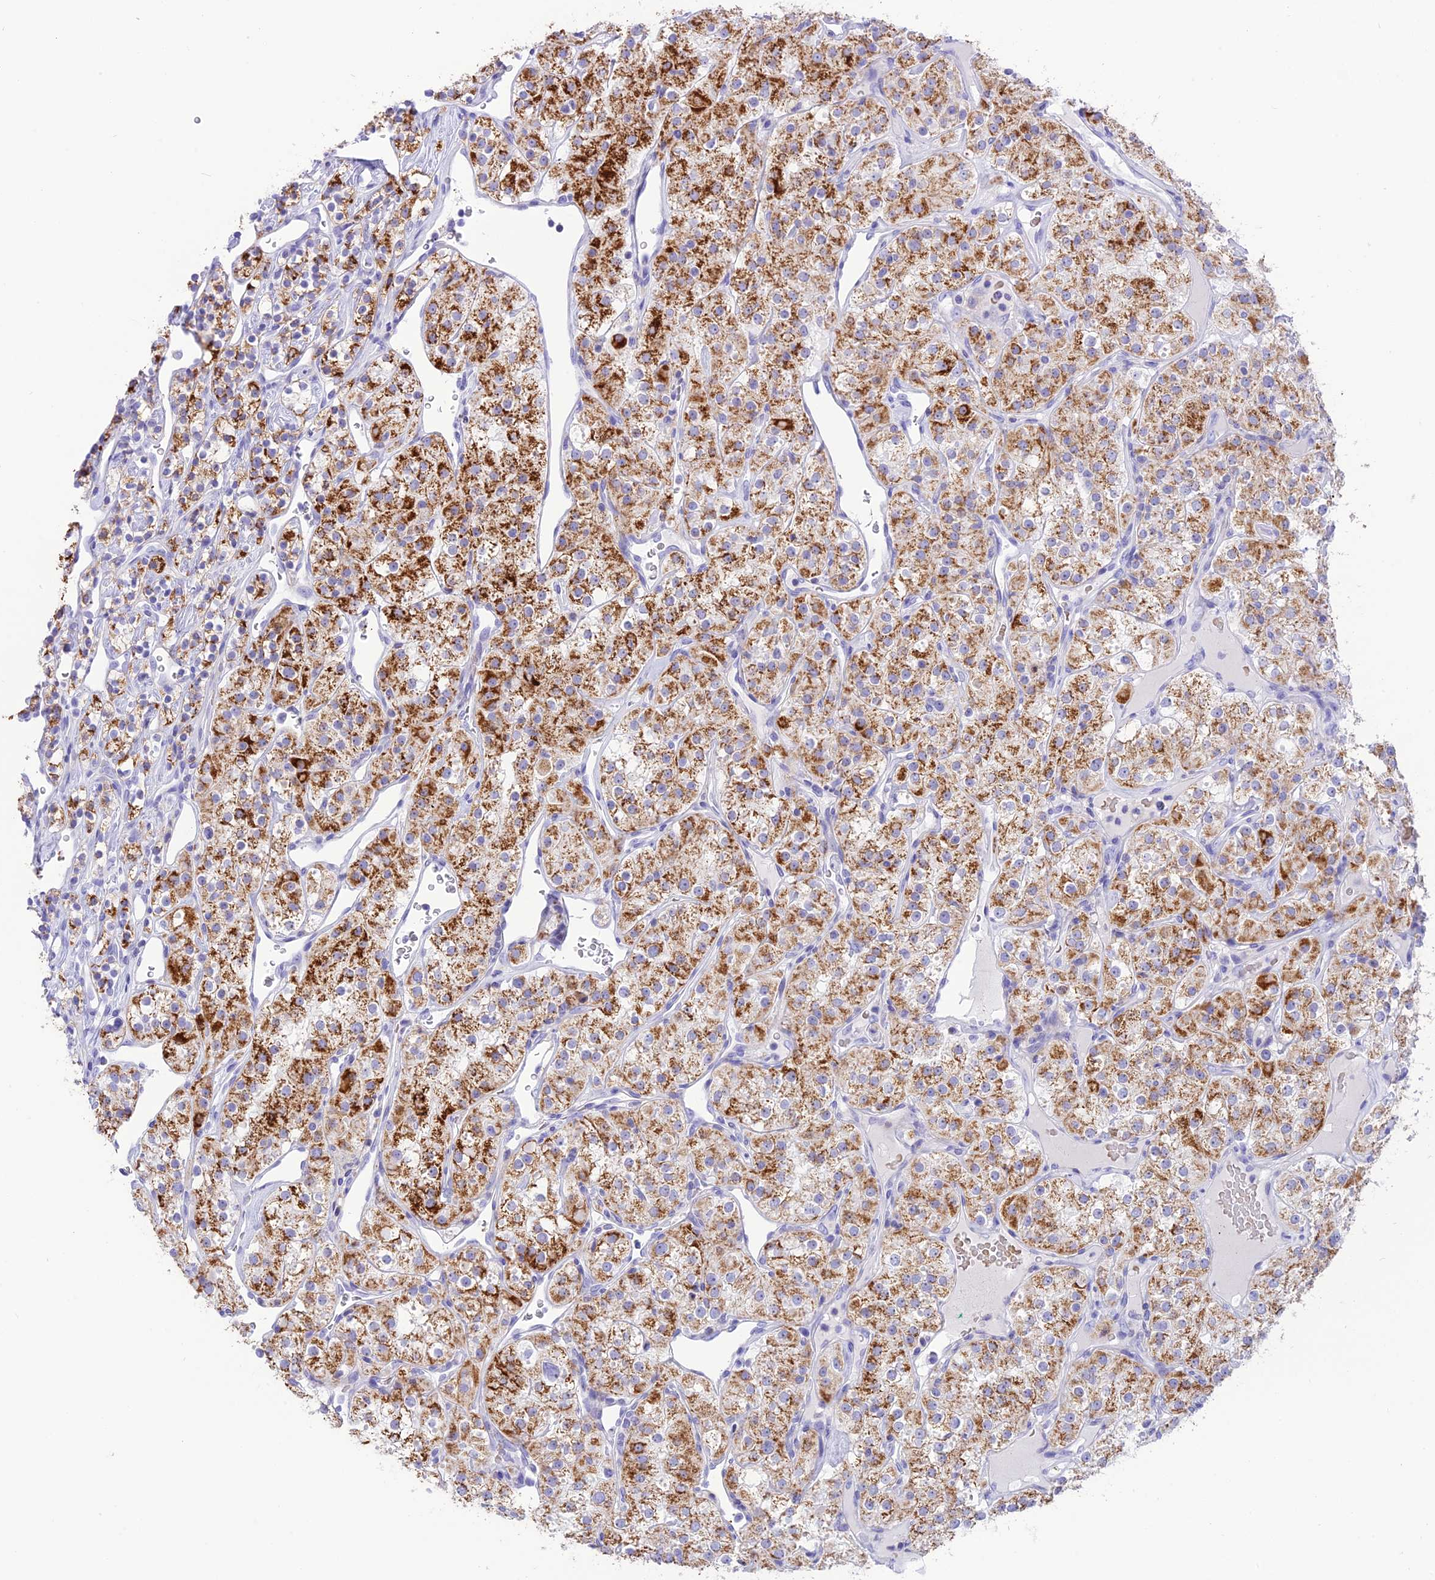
{"staining": {"intensity": "strong", "quantity": "25%-75%", "location": "cytoplasmic/membranous"}, "tissue": "renal cancer", "cell_type": "Tumor cells", "image_type": "cancer", "snomed": [{"axis": "morphology", "description": "Adenocarcinoma, NOS"}, {"axis": "topography", "description": "Kidney"}], "caption": "IHC of renal cancer demonstrates high levels of strong cytoplasmic/membranous staining in about 25%-75% of tumor cells. (DAB = brown stain, brightfield microscopy at high magnification).", "gene": "GLYATL1", "patient": {"sex": "male", "age": 77}}